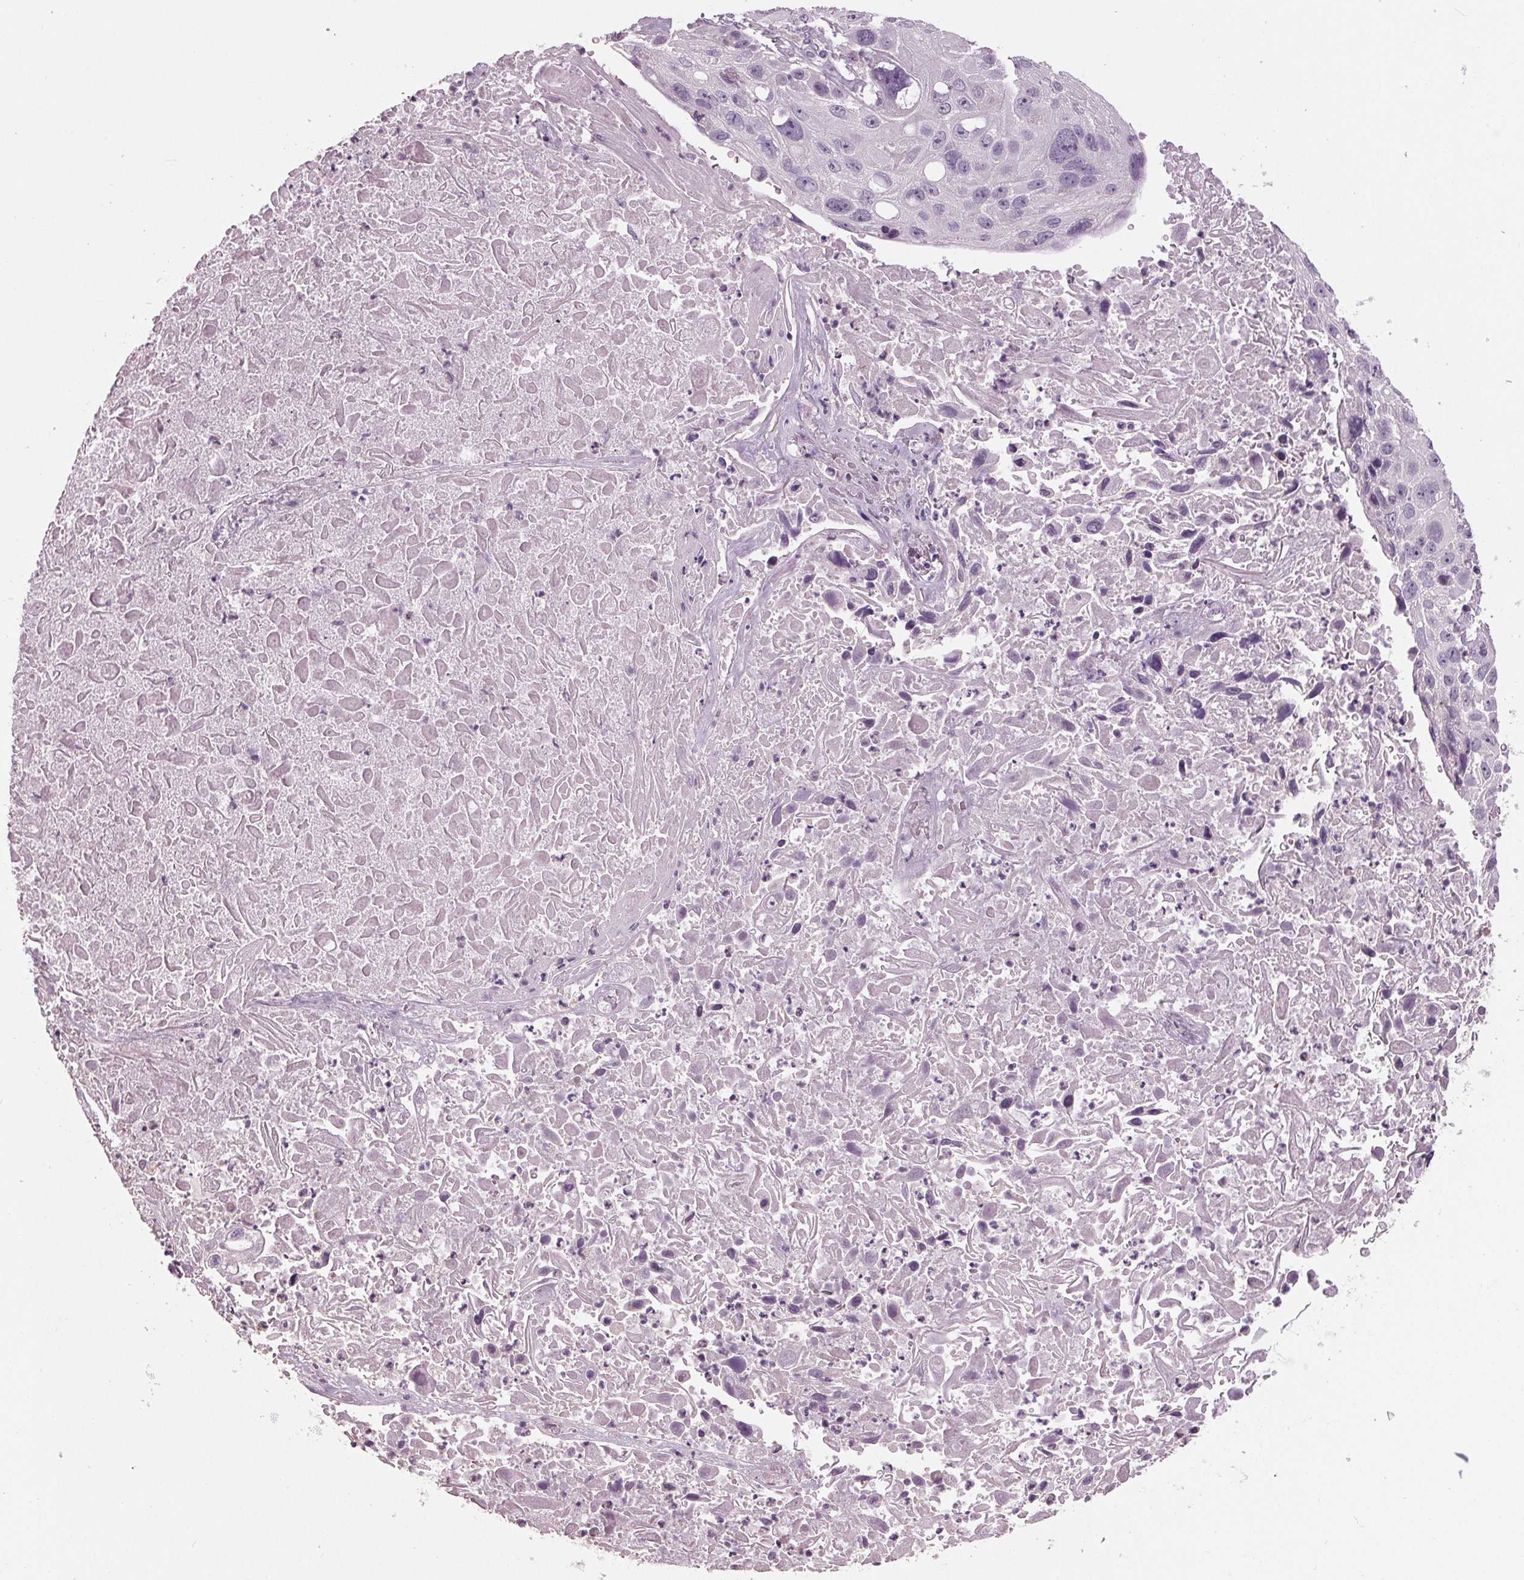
{"staining": {"intensity": "negative", "quantity": "none", "location": "none"}, "tissue": "lung cancer", "cell_type": "Tumor cells", "image_type": "cancer", "snomed": [{"axis": "morphology", "description": "Normal morphology"}, {"axis": "morphology", "description": "Squamous cell carcinoma, NOS"}, {"axis": "topography", "description": "Lymph node"}, {"axis": "topography", "description": "Lung"}], "caption": "Immunohistochemistry of human squamous cell carcinoma (lung) shows no staining in tumor cells.", "gene": "TNNC2", "patient": {"sex": "male", "age": 67}}